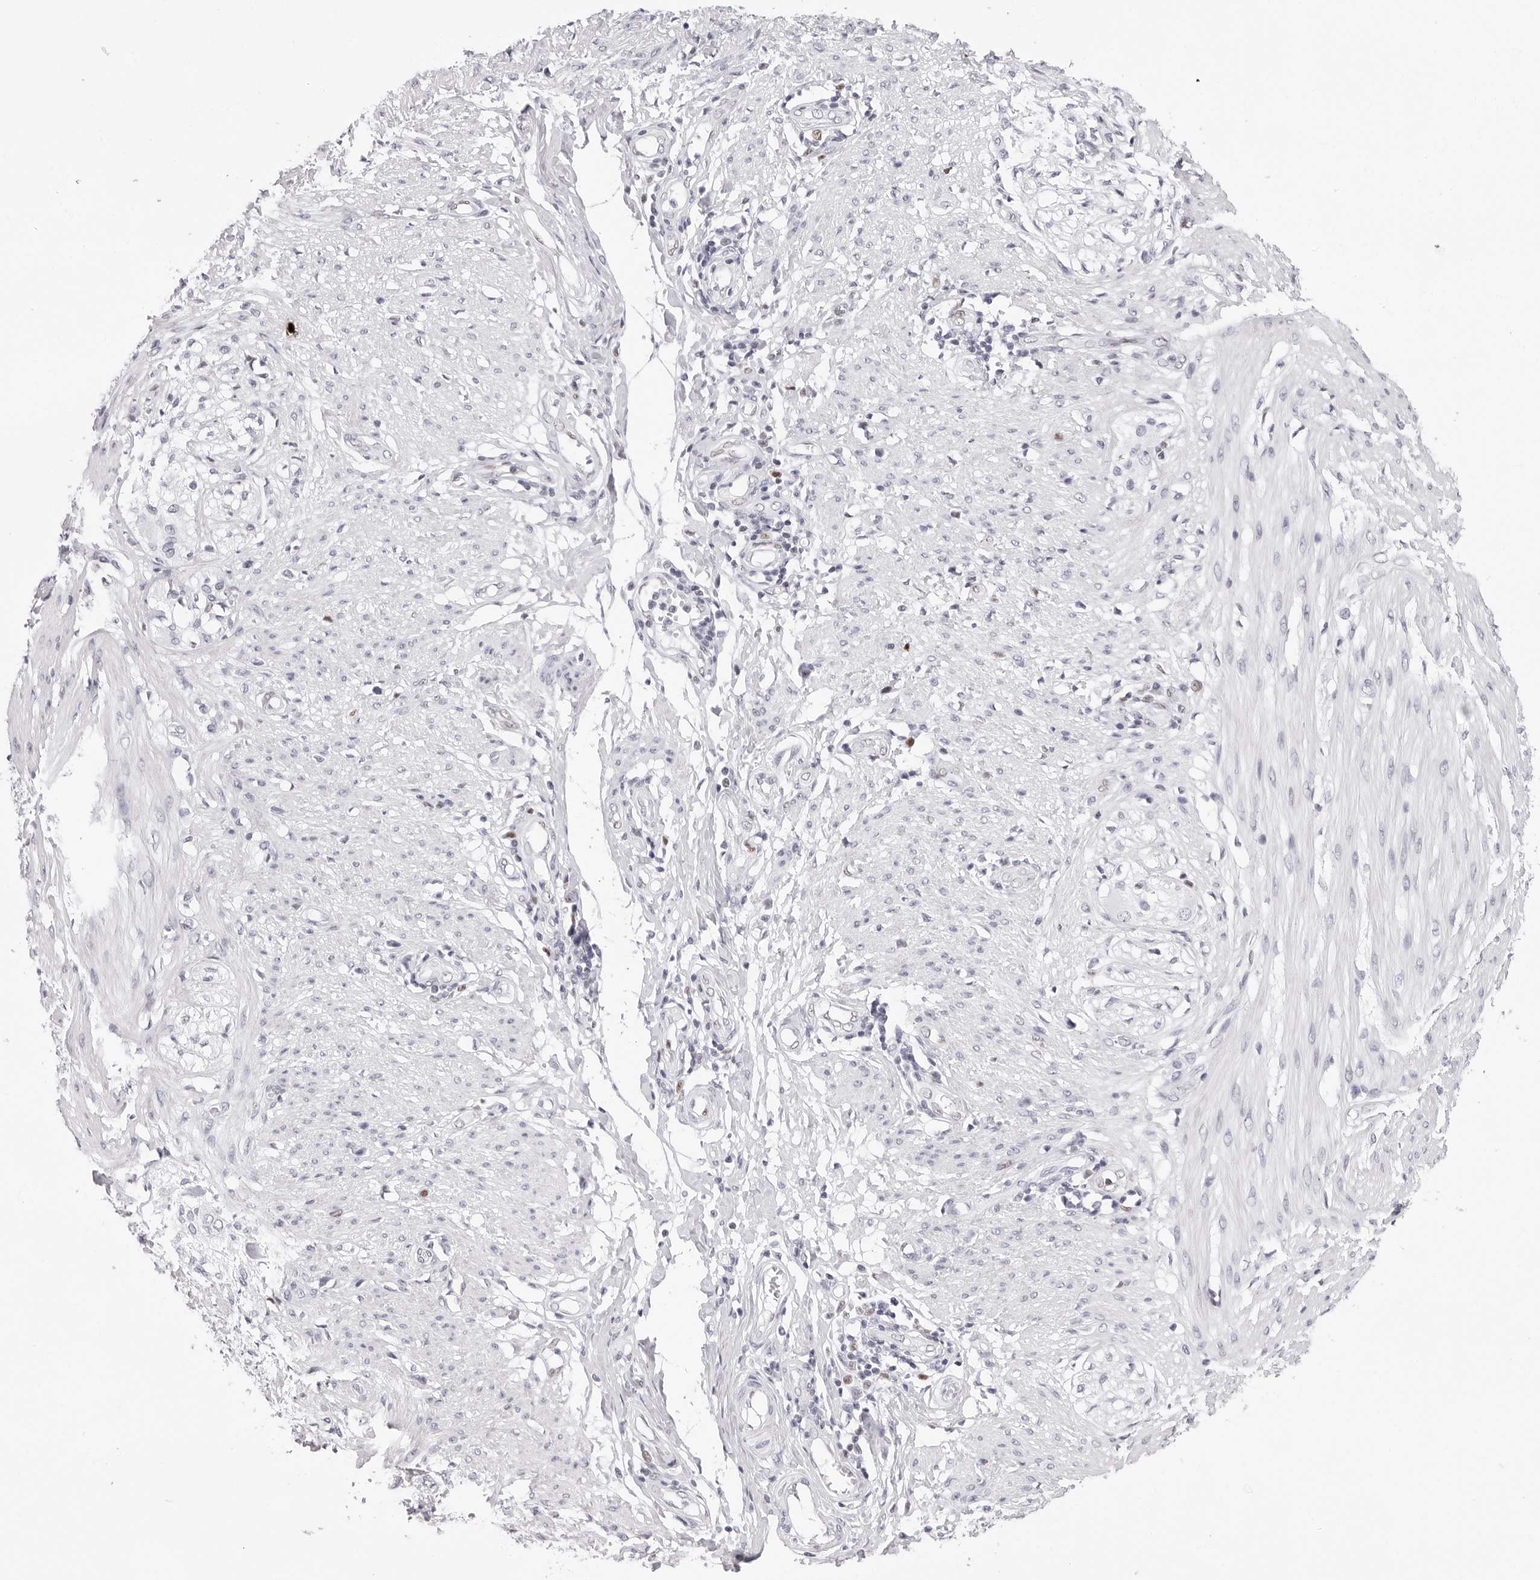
{"staining": {"intensity": "negative", "quantity": "none", "location": "none"}, "tissue": "smooth muscle", "cell_type": "Smooth muscle cells", "image_type": "normal", "snomed": [{"axis": "morphology", "description": "Normal tissue, NOS"}, {"axis": "morphology", "description": "Adenocarcinoma, NOS"}, {"axis": "topography", "description": "Colon"}, {"axis": "topography", "description": "Peripheral nerve tissue"}], "caption": "This is an immunohistochemistry micrograph of benign human smooth muscle. There is no positivity in smooth muscle cells.", "gene": "NASP", "patient": {"sex": "male", "age": 14}}